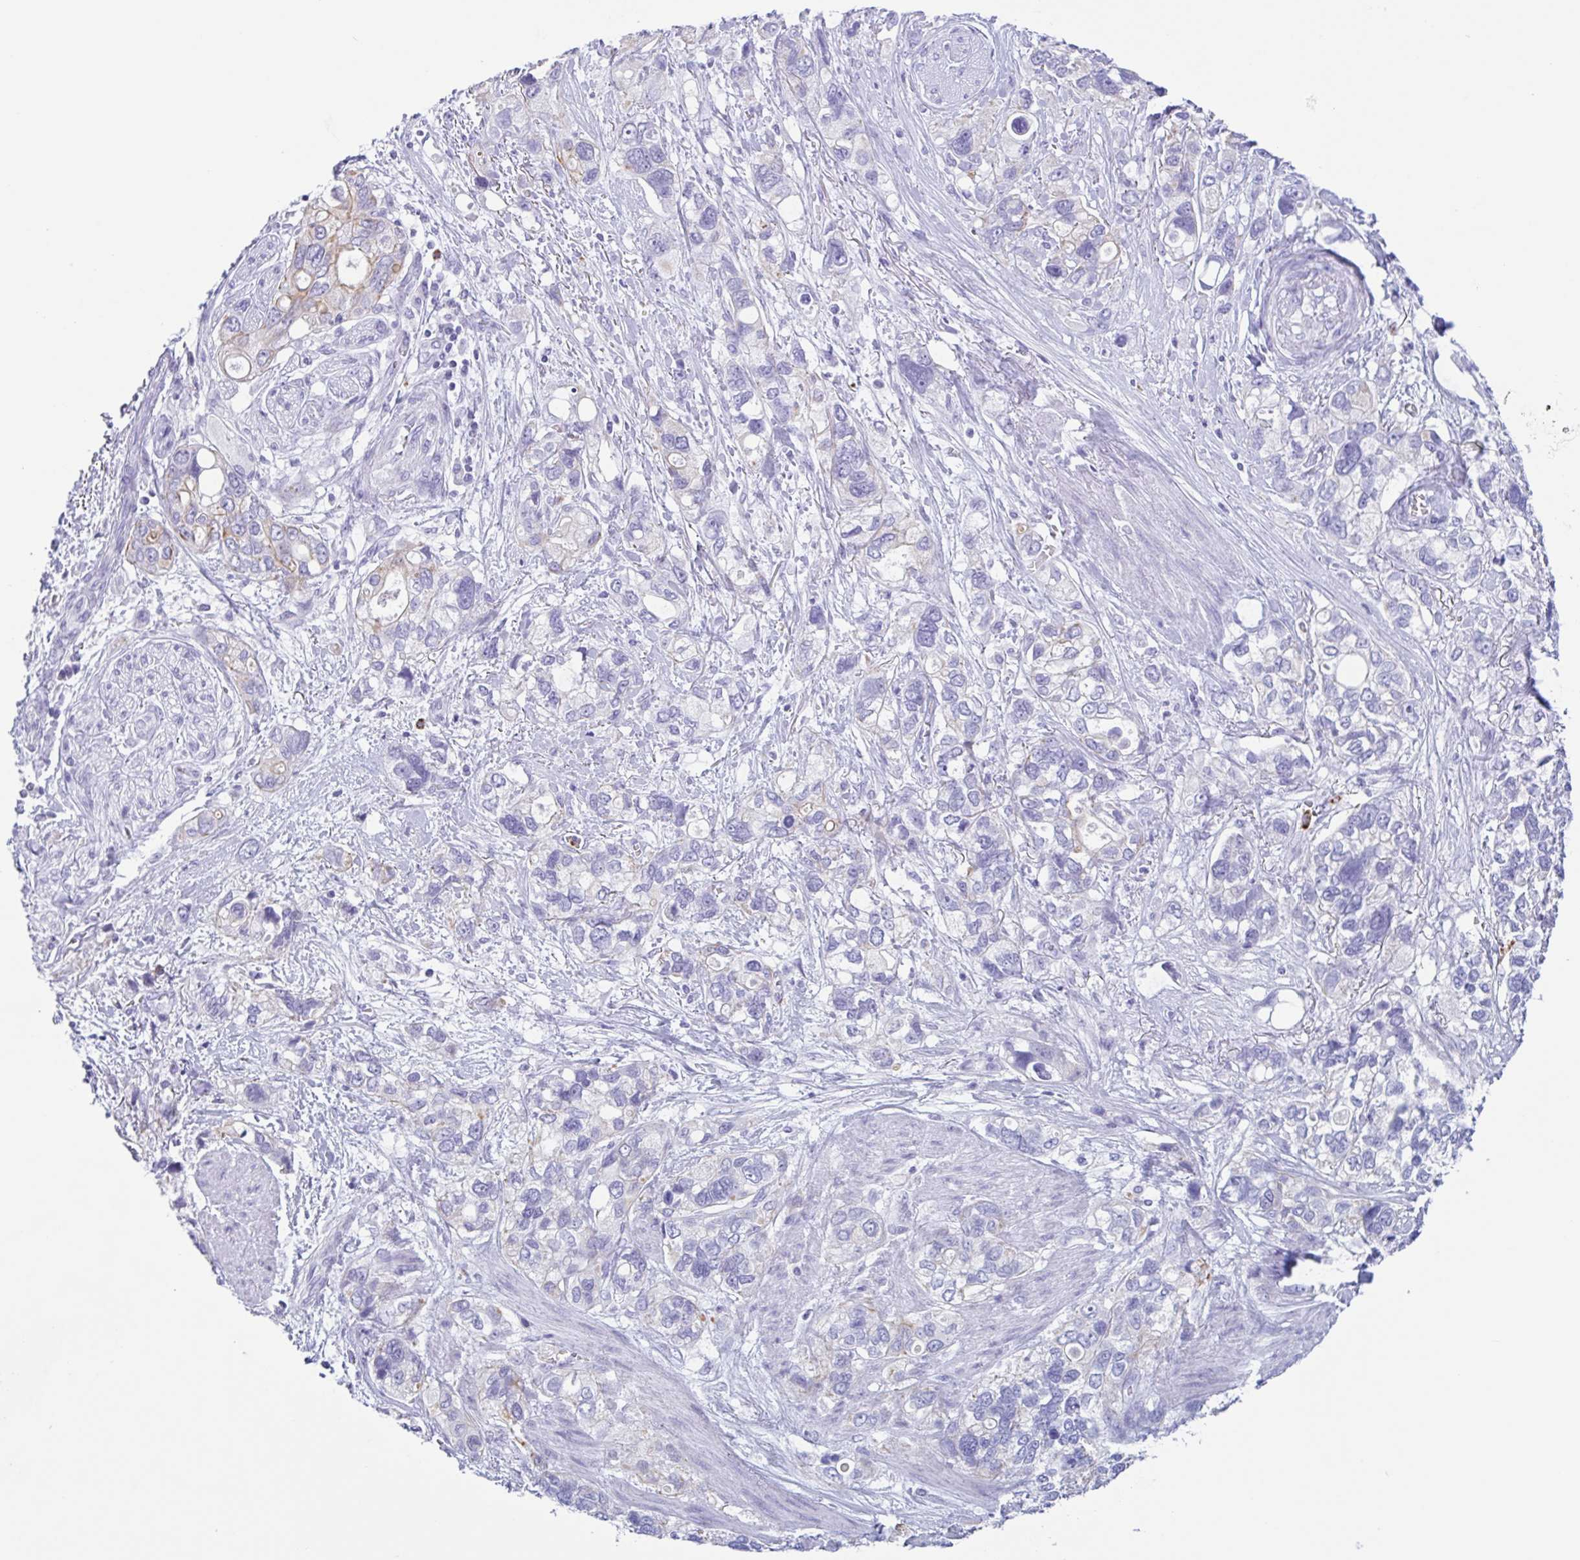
{"staining": {"intensity": "weak", "quantity": "<25%", "location": "cytoplasmic/membranous"}, "tissue": "stomach cancer", "cell_type": "Tumor cells", "image_type": "cancer", "snomed": [{"axis": "morphology", "description": "Adenocarcinoma, NOS"}, {"axis": "topography", "description": "Stomach, upper"}], "caption": "A histopathology image of stomach cancer stained for a protein exhibits no brown staining in tumor cells.", "gene": "DTWD2", "patient": {"sex": "female", "age": 81}}